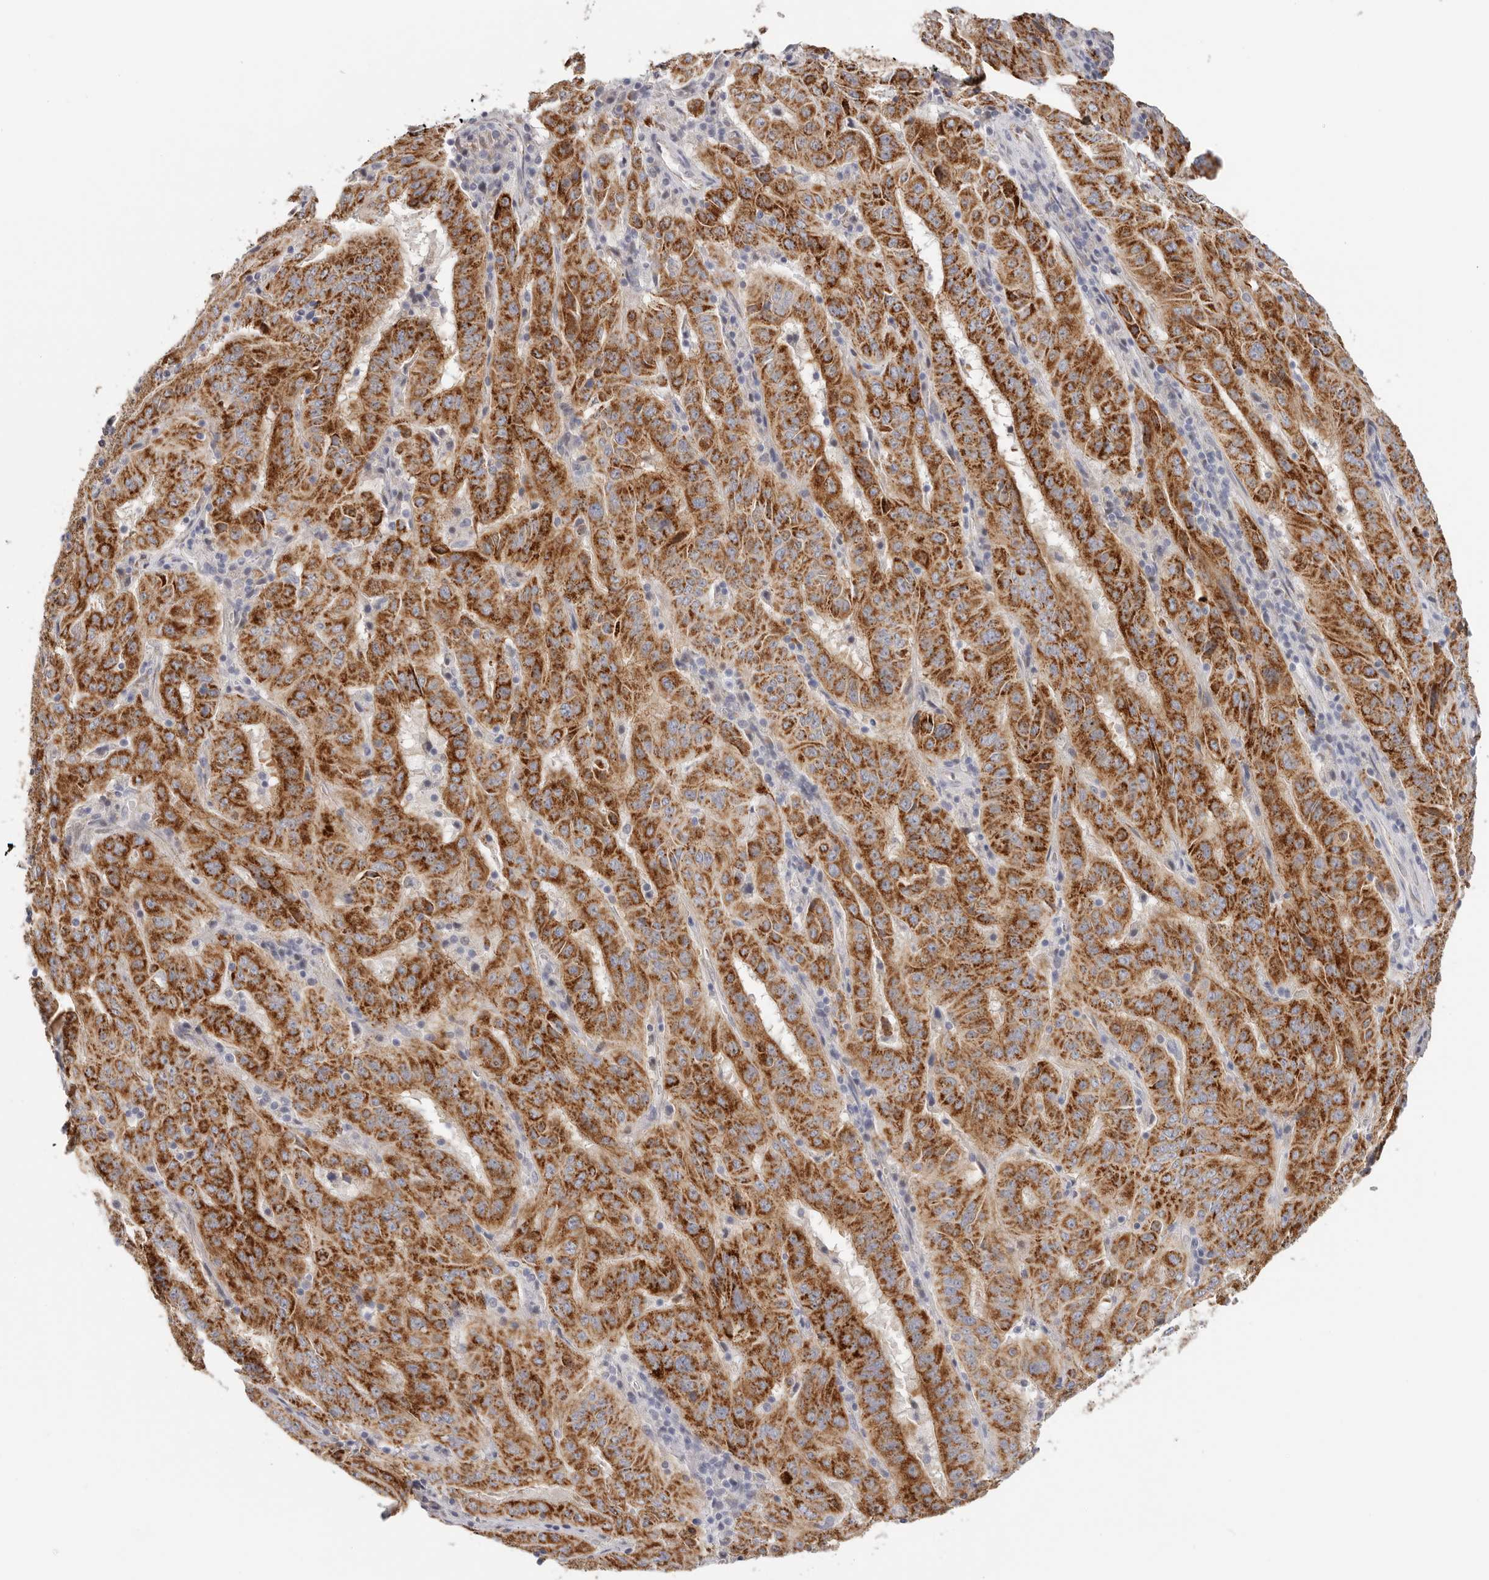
{"staining": {"intensity": "strong", "quantity": ">75%", "location": "cytoplasmic/membranous"}, "tissue": "pancreatic cancer", "cell_type": "Tumor cells", "image_type": "cancer", "snomed": [{"axis": "morphology", "description": "Adenocarcinoma, NOS"}, {"axis": "topography", "description": "Pancreas"}], "caption": "Immunohistochemical staining of human pancreatic adenocarcinoma demonstrates high levels of strong cytoplasmic/membranous positivity in approximately >75% of tumor cells.", "gene": "AFDN", "patient": {"sex": "male", "age": 63}}